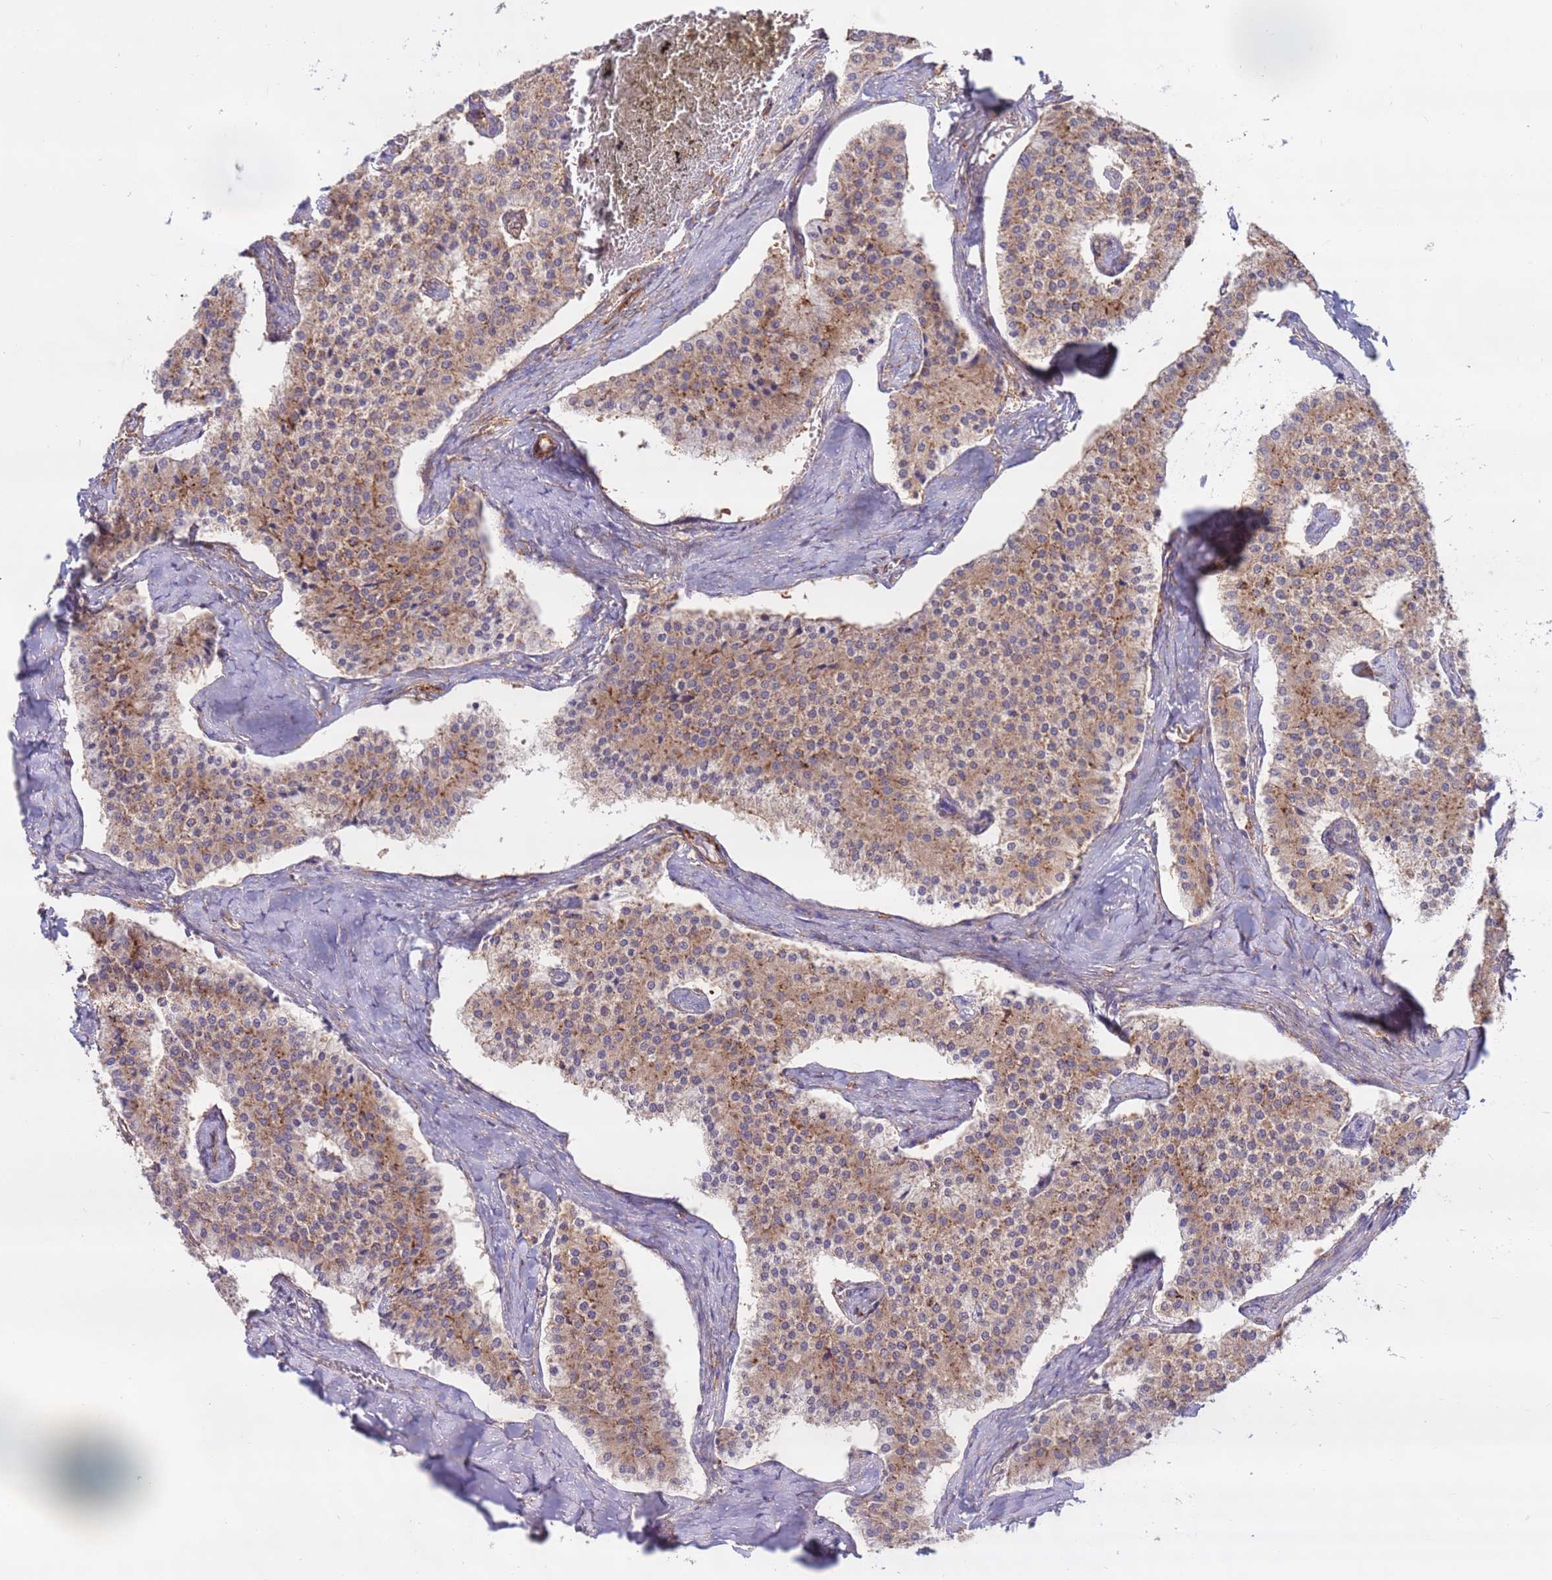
{"staining": {"intensity": "moderate", "quantity": "25%-75%", "location": "cytoplasmic/membranous"}, "tissue": "carcinoid", "cell_type": "Tumor cells", "image_type": "cancer", "snomed": [{"axis": "morphology", "description": "Carcinoid, malignant, NOS"}, {"axis": "topography", "description": "Colon"}], "caption": "An IHC image of tumor tissue is shown. Protein staining in brown shows moderate cytoplasmic/membranous positivity in carcinoid (malignant) within tumor cells.", "gene": "DDX19B", "patient": {"sex": "female", "age": 52}}